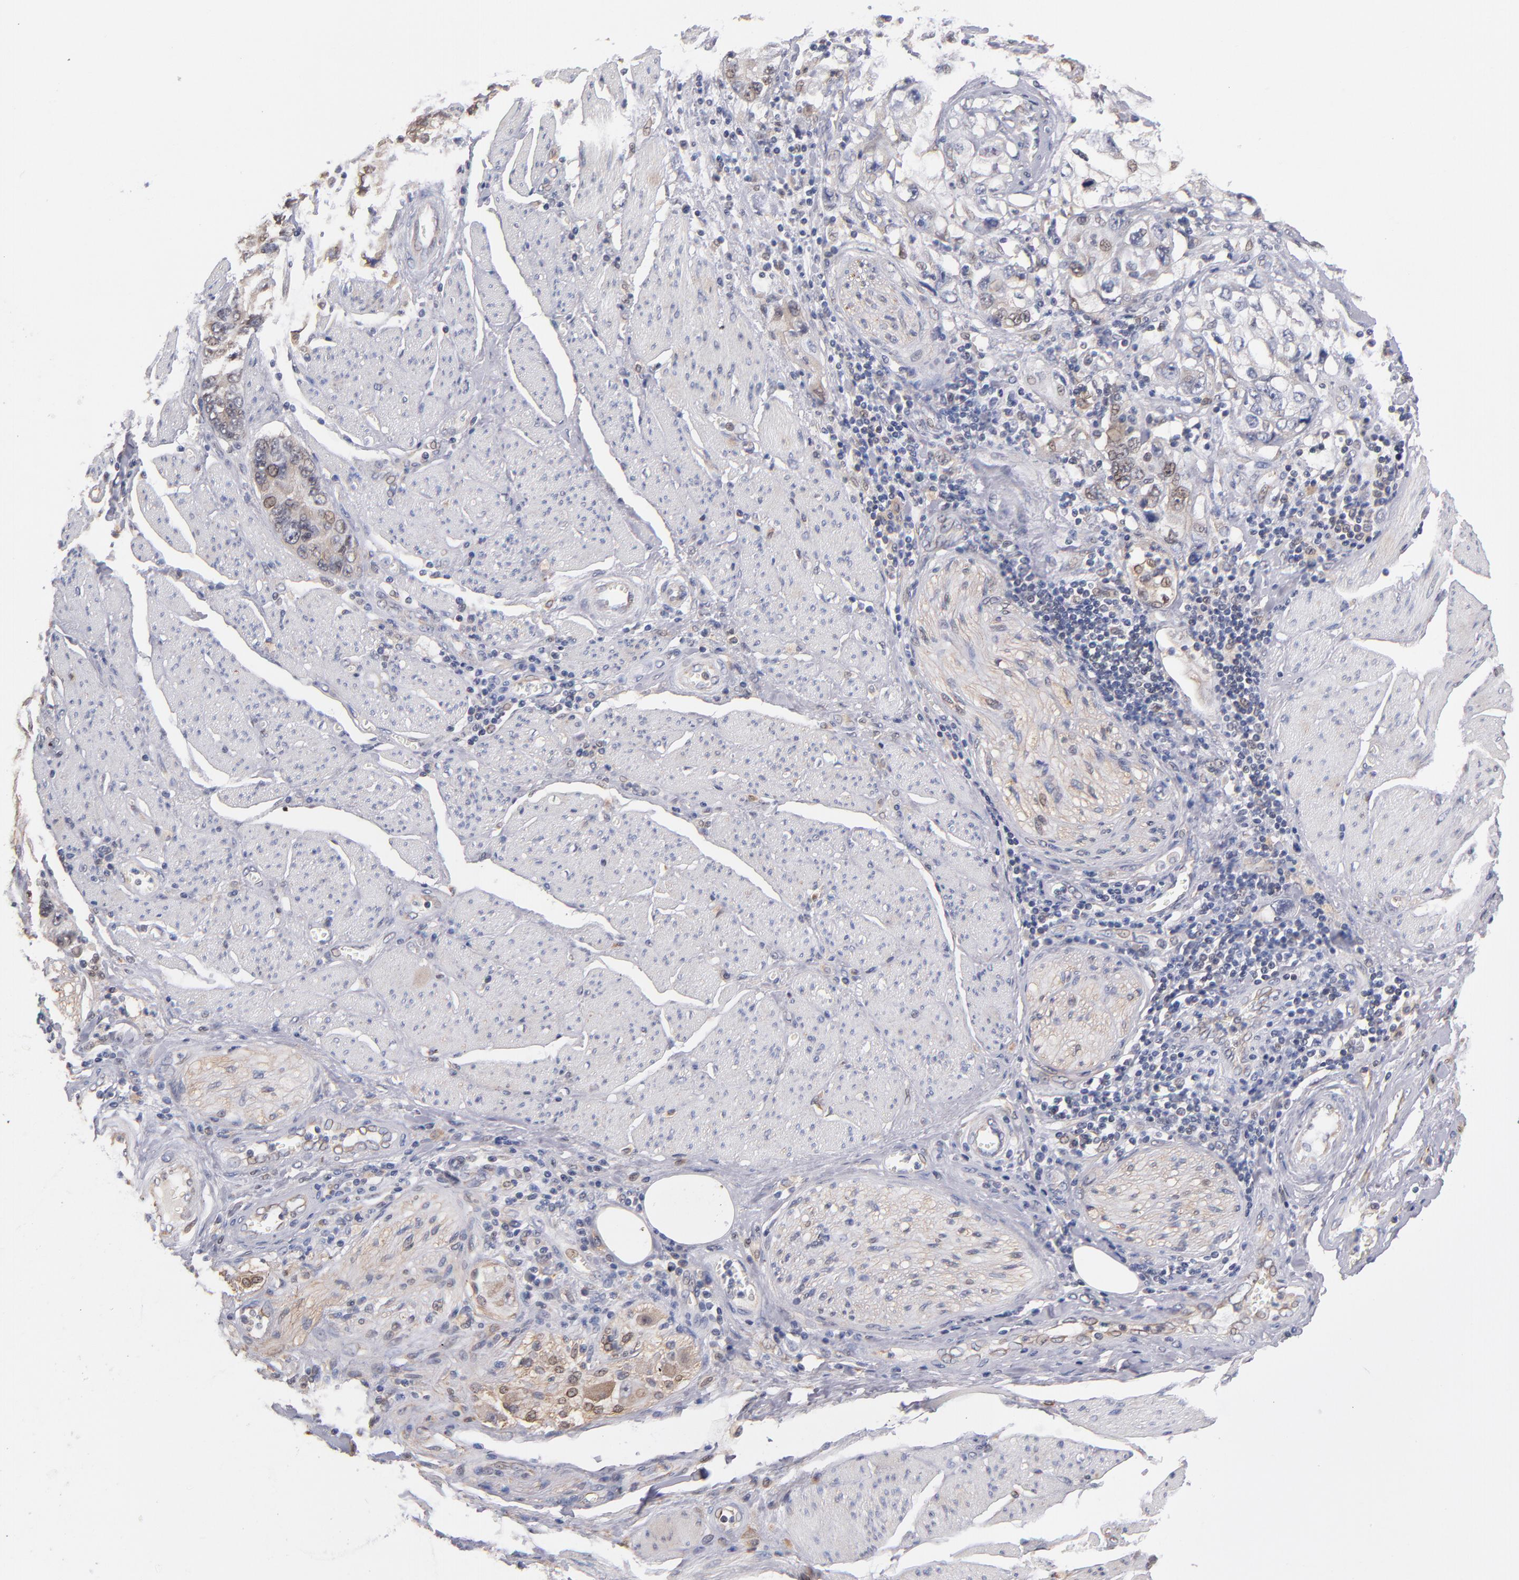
{"staining": {"intensity": "weak", "quantity": "25%-75%", "location": "nuclear"}, "tissue": "stomach cancer", "cell_type": "Tumor cells", "image_type": "cancer", "snomed": [{"axis": "morphology", "description": "Adenocarcinoma, NOS"}, {"axis": "topography", "description": "Pancreas"}, {"axis": "topography", "description": "Stomach, upper"}], "caption": "Protein expression by immunohistochemistry shows weak nuclear expression in approximately 25%-75% of tumor cells in stomach adenocarcinoma.", "gene": "GMFG", "patient": {"sex": "male", "age": 77}}